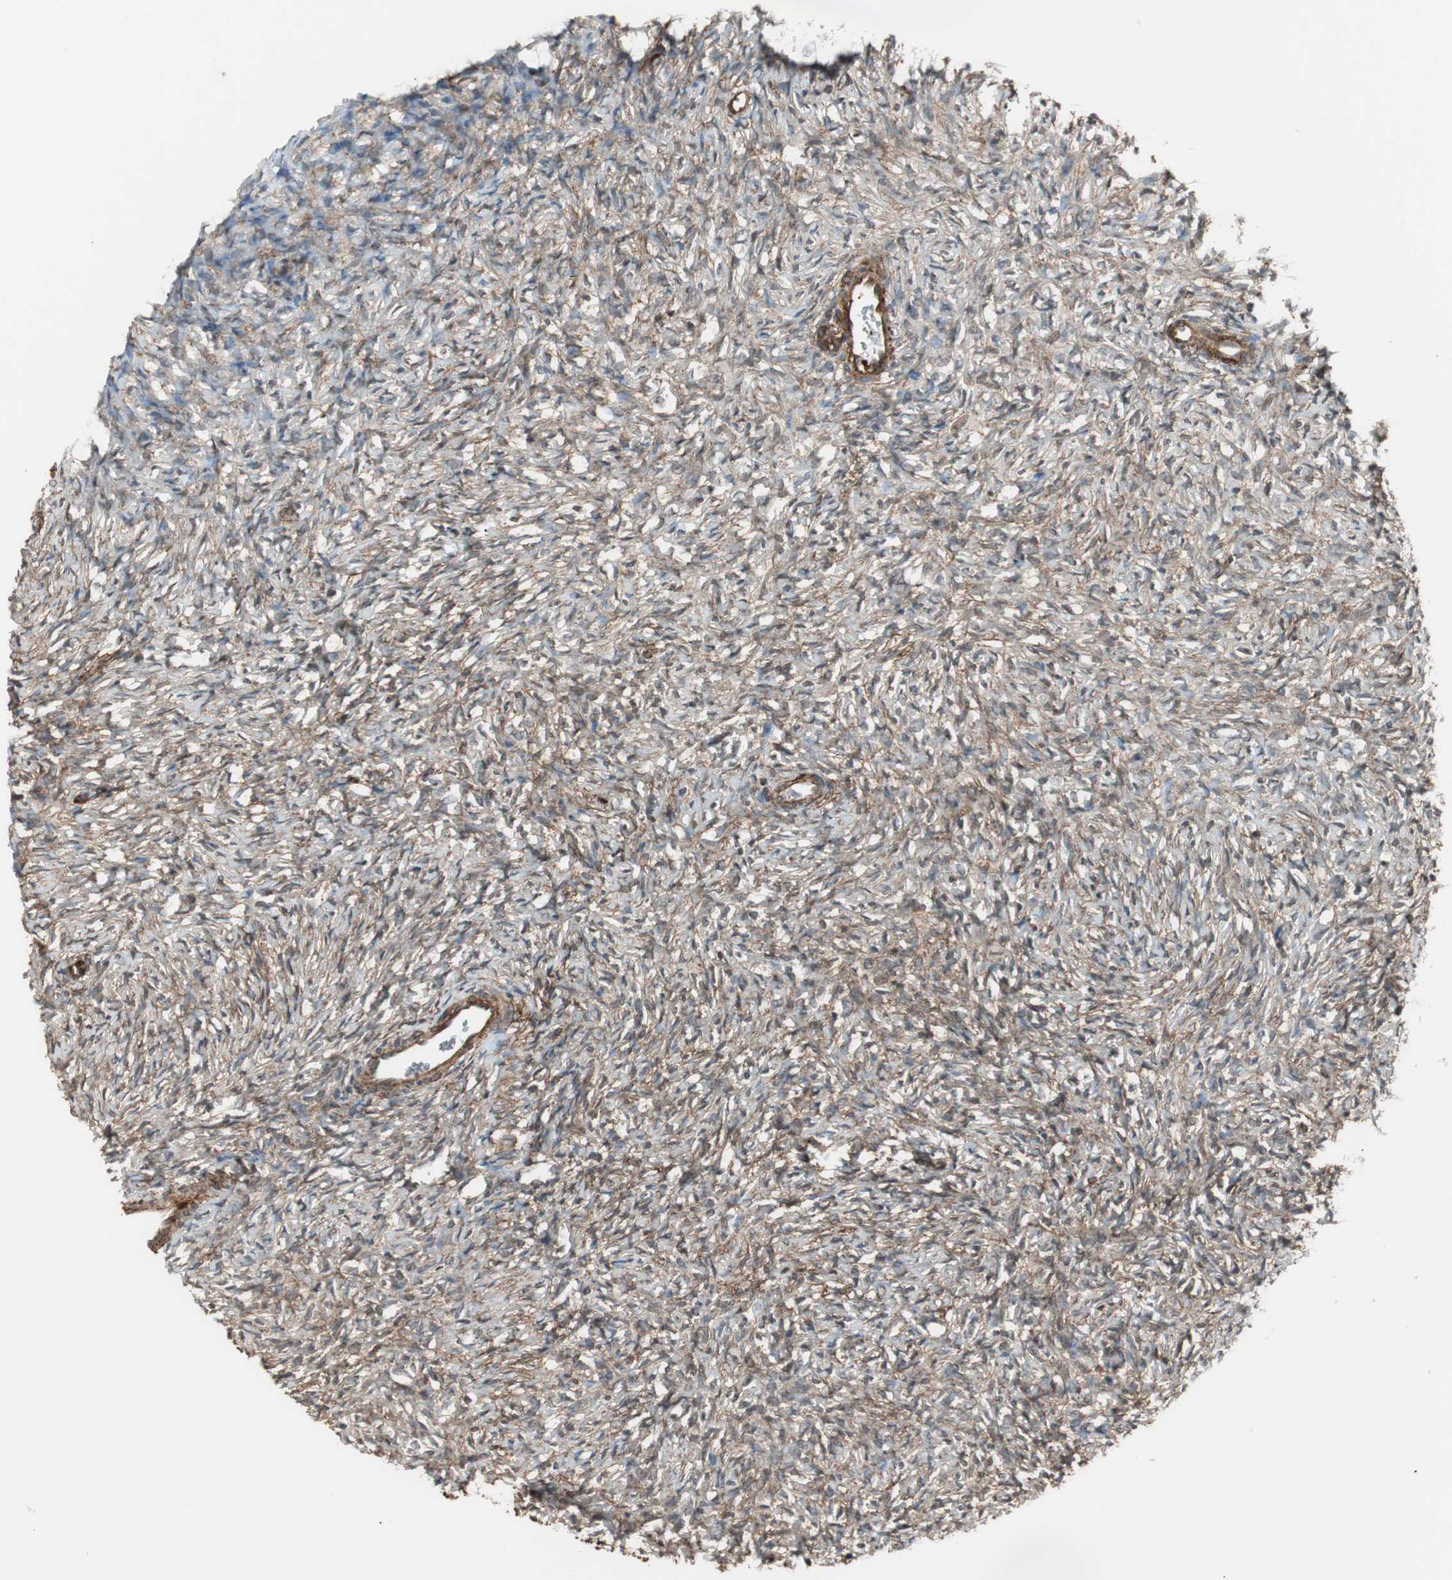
{"staining": {"intensity": "strong", "quantity": ">75%", "location": "cytoplasmic/membranous"}, "tissue": "ovary", "cell_type": "Ovarian stroma cells", "image_type": "normal", "snomed": [{"axis": "morphology", "description": "Normal tissue, NOS"}, {"axis": "topography", "description": "Ovary"}], "caption": "Approximately >75% of ovarian stroma cells in normal human ovary display strong cytoplasmic/membranous protein staining as visualized by brown immunohistochemical staining.", "gene": "PTPN11", "patient": {"sex": "female", "age": 35}}